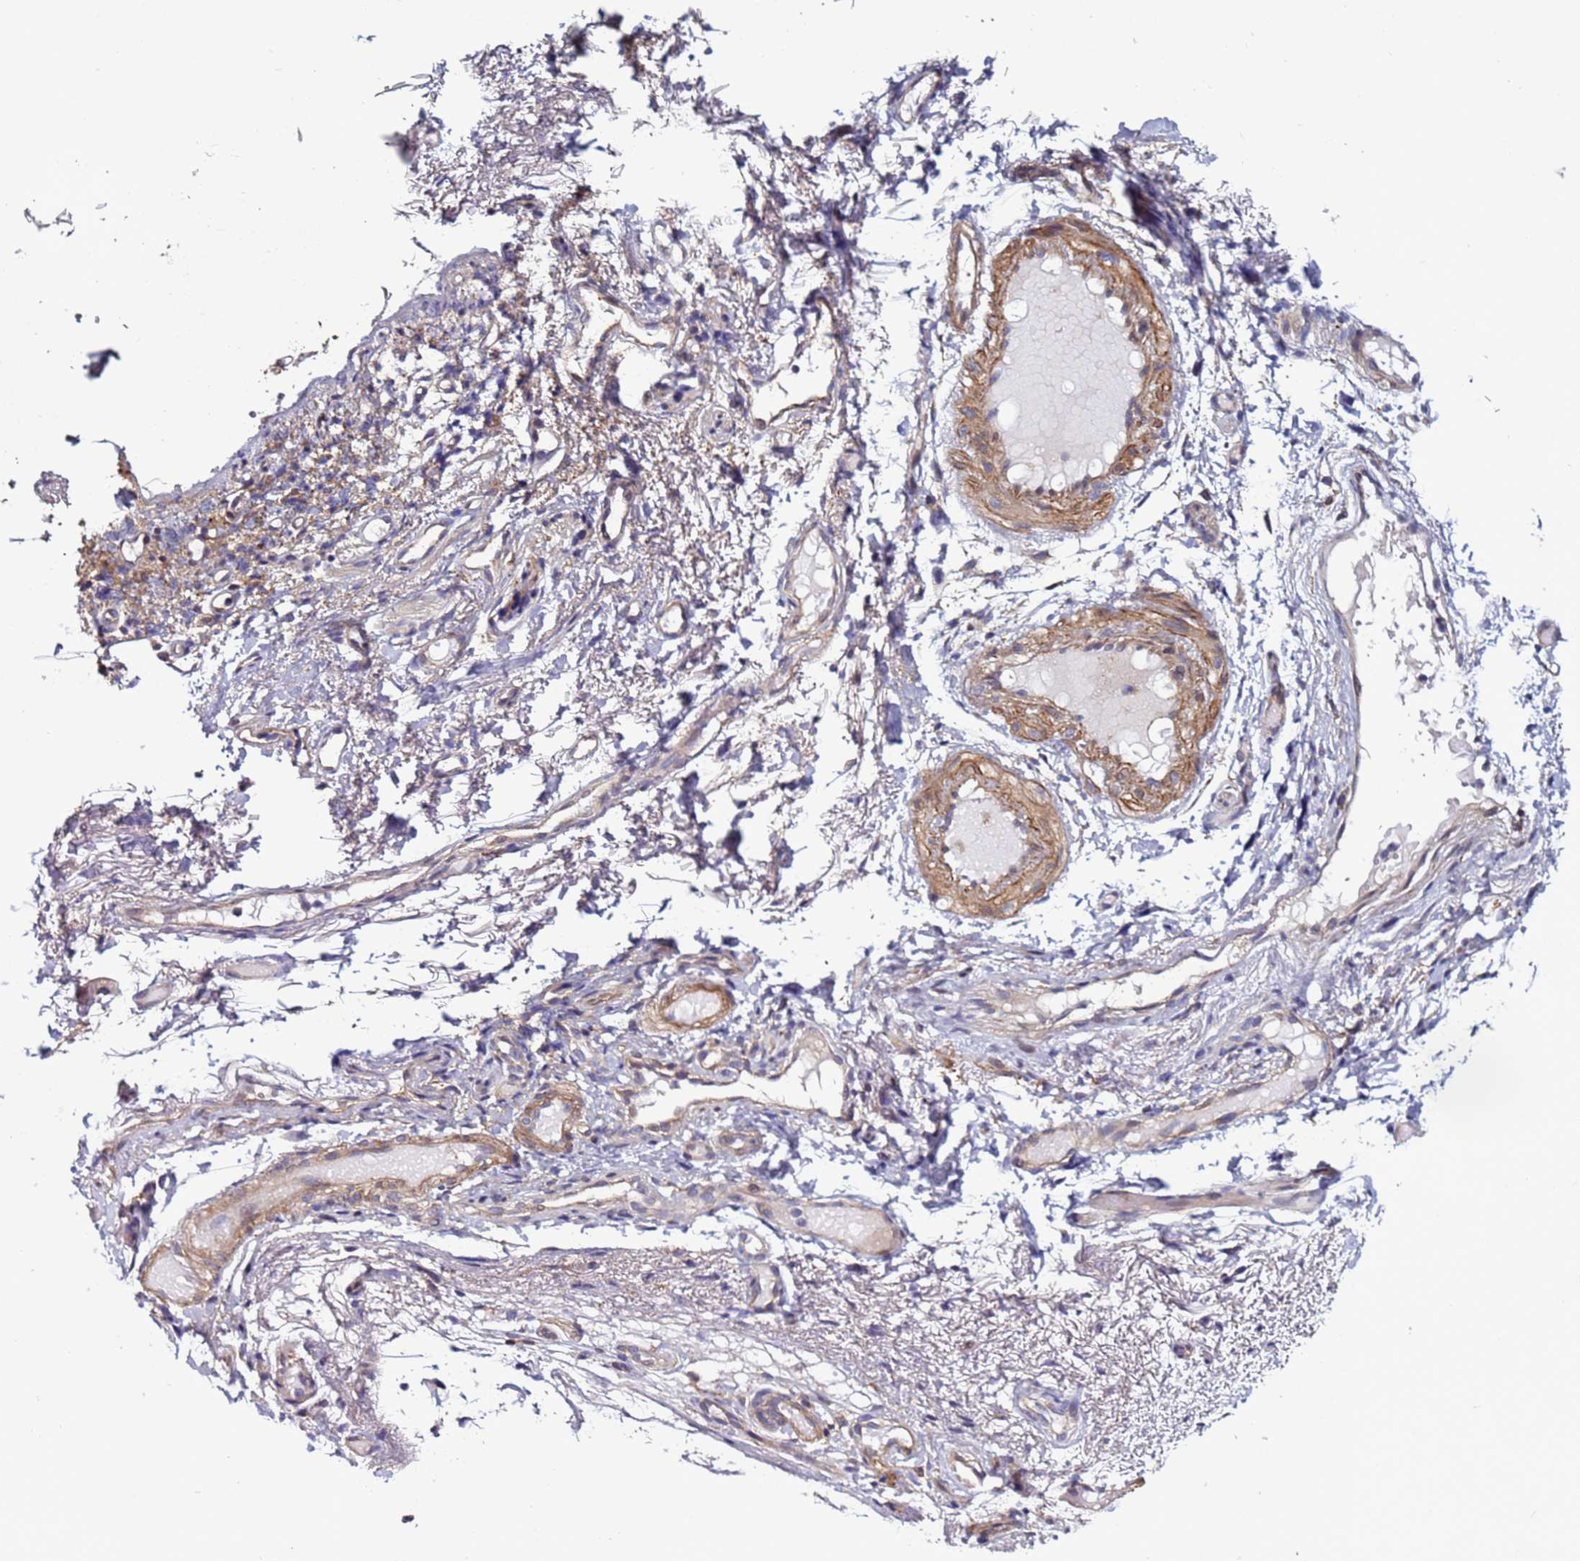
{"staining": {"intensity": "negative", "quantity": "none", "location": "none"}, "tissue": "adipose tissue", "cell_type": "Adipocytes", "image_type": "normal", "snomed": [{"axis": "morphology", "description": "Normal tissue, NOS"}, {"axis": "morphology", "description": "Basal cell carcinoma"}, {"axis": "topography", "description": "Cartilage tissue"}, {"axis": "topography", "description": "Nasopharynx"}, {"axis": "topography", "description": "Oral tissue"}], "caption": "This histopathology image is of benign adipose tissue stained with IHC to label a protein in brown with the nuclei are counter-stained blue. There is no staining in adipocytes. The staining is performed using DAB (3,3'-diaminobenzidine) brown chromogen with nuclei counter-stained in using hematoxylin.", "gene": "GAREM1", "patient": {"sex": "female", "age": 77}}